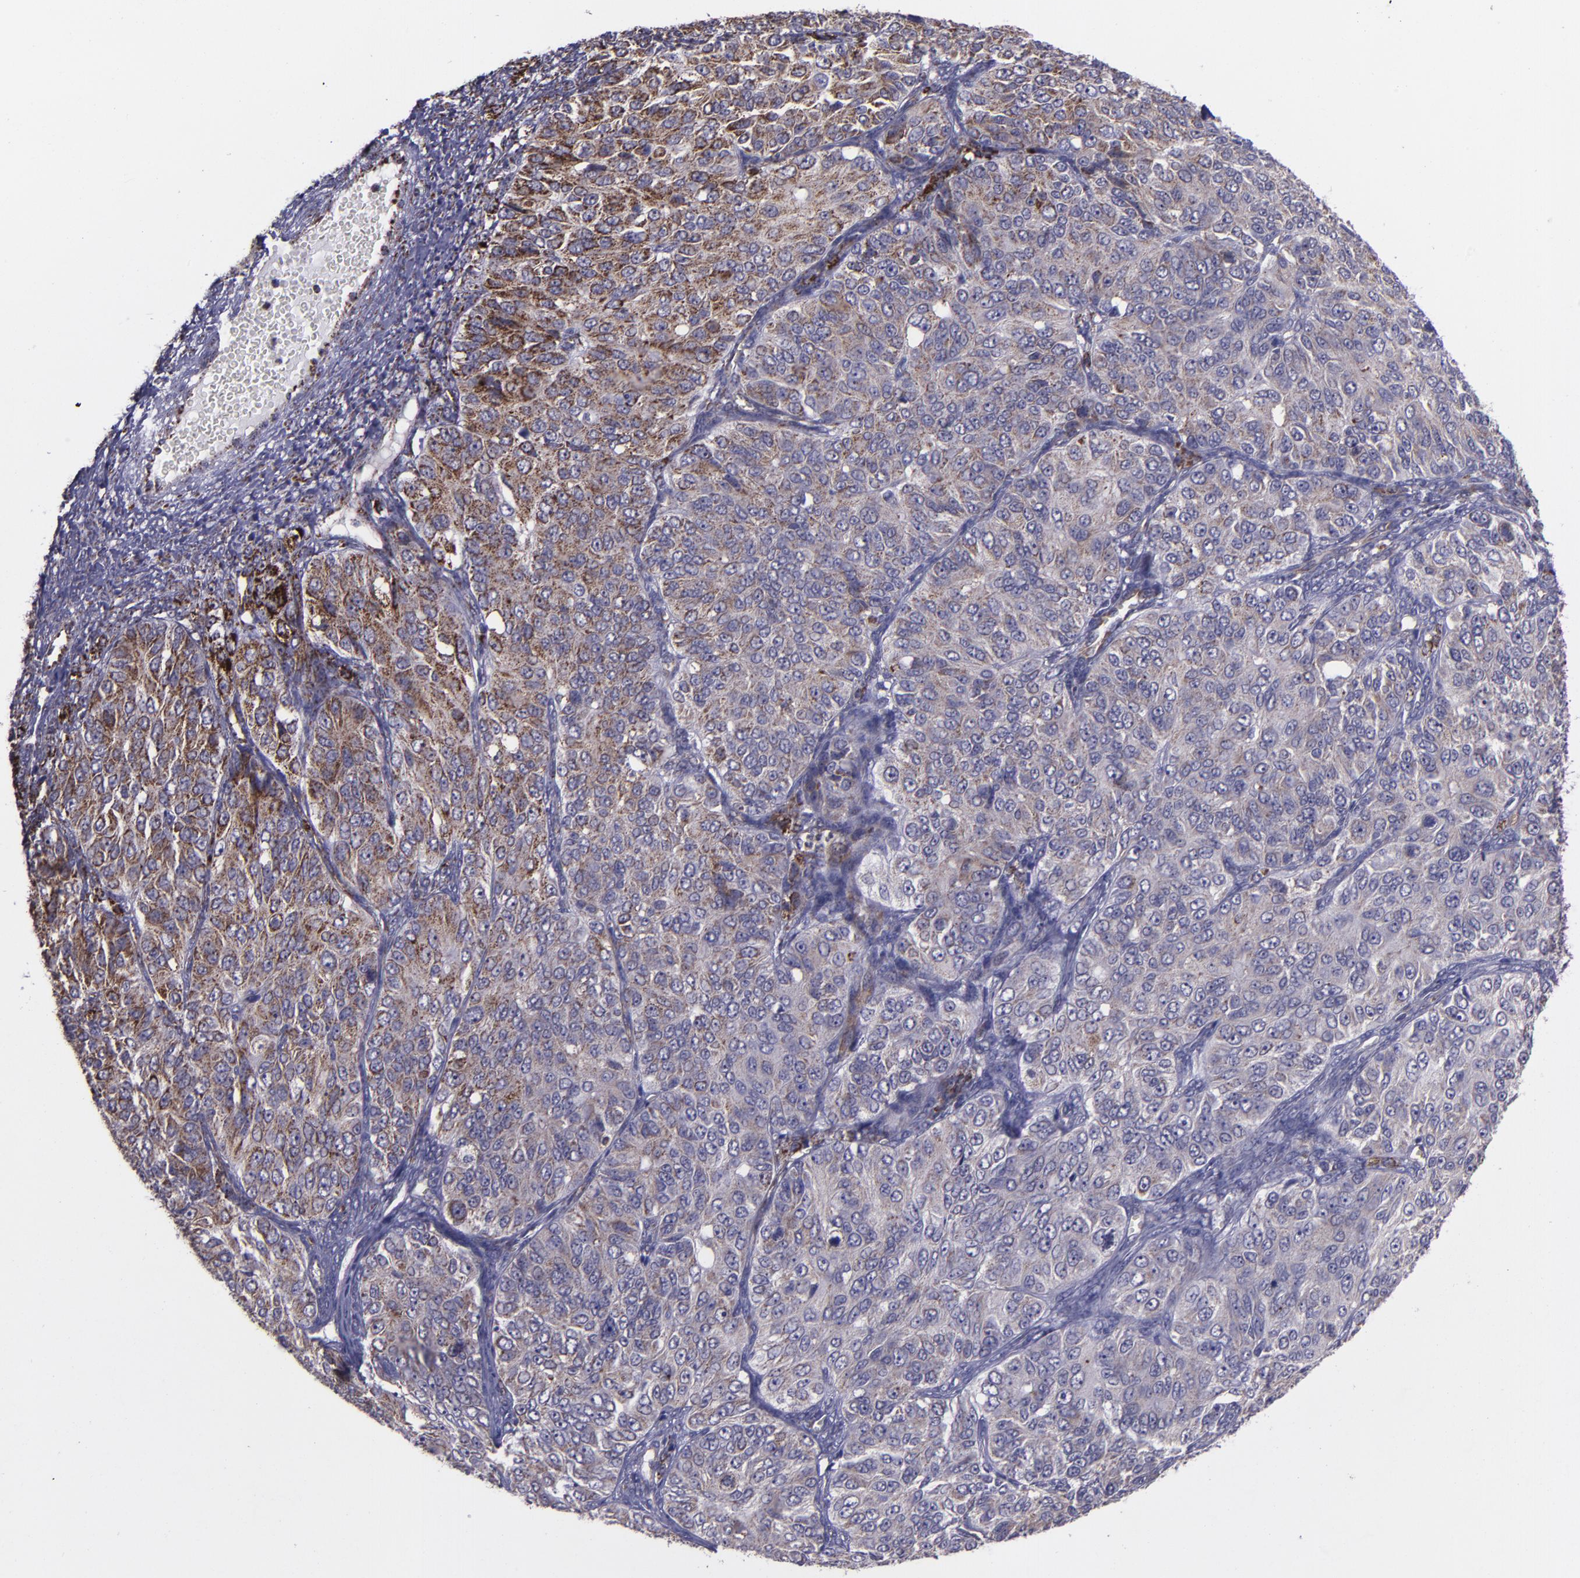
{"staining": {"intensity": "moderate", "quantity": "<25%", "location": "cytoplasmic/membranous"}, "tissue": "ovarian cancer", "cell_type": "Tumor cells", "image_type": "cancer", "snomed": [{"axis": "morphology", "description": "Carcinoma, endometroid"}, {"axis": "topography", "description": "Ovary"}], "caption": "Immunohistochemistry image of ovarian cancer (endometroid carcinoma) stained for a protein (brown), which demonstrates low levels of moderate cytoplasmic/membranous positivity in approximately <25% of tumor cells.", "gene": "LONP1", "patient": {"sex": "female", "age": 51}}